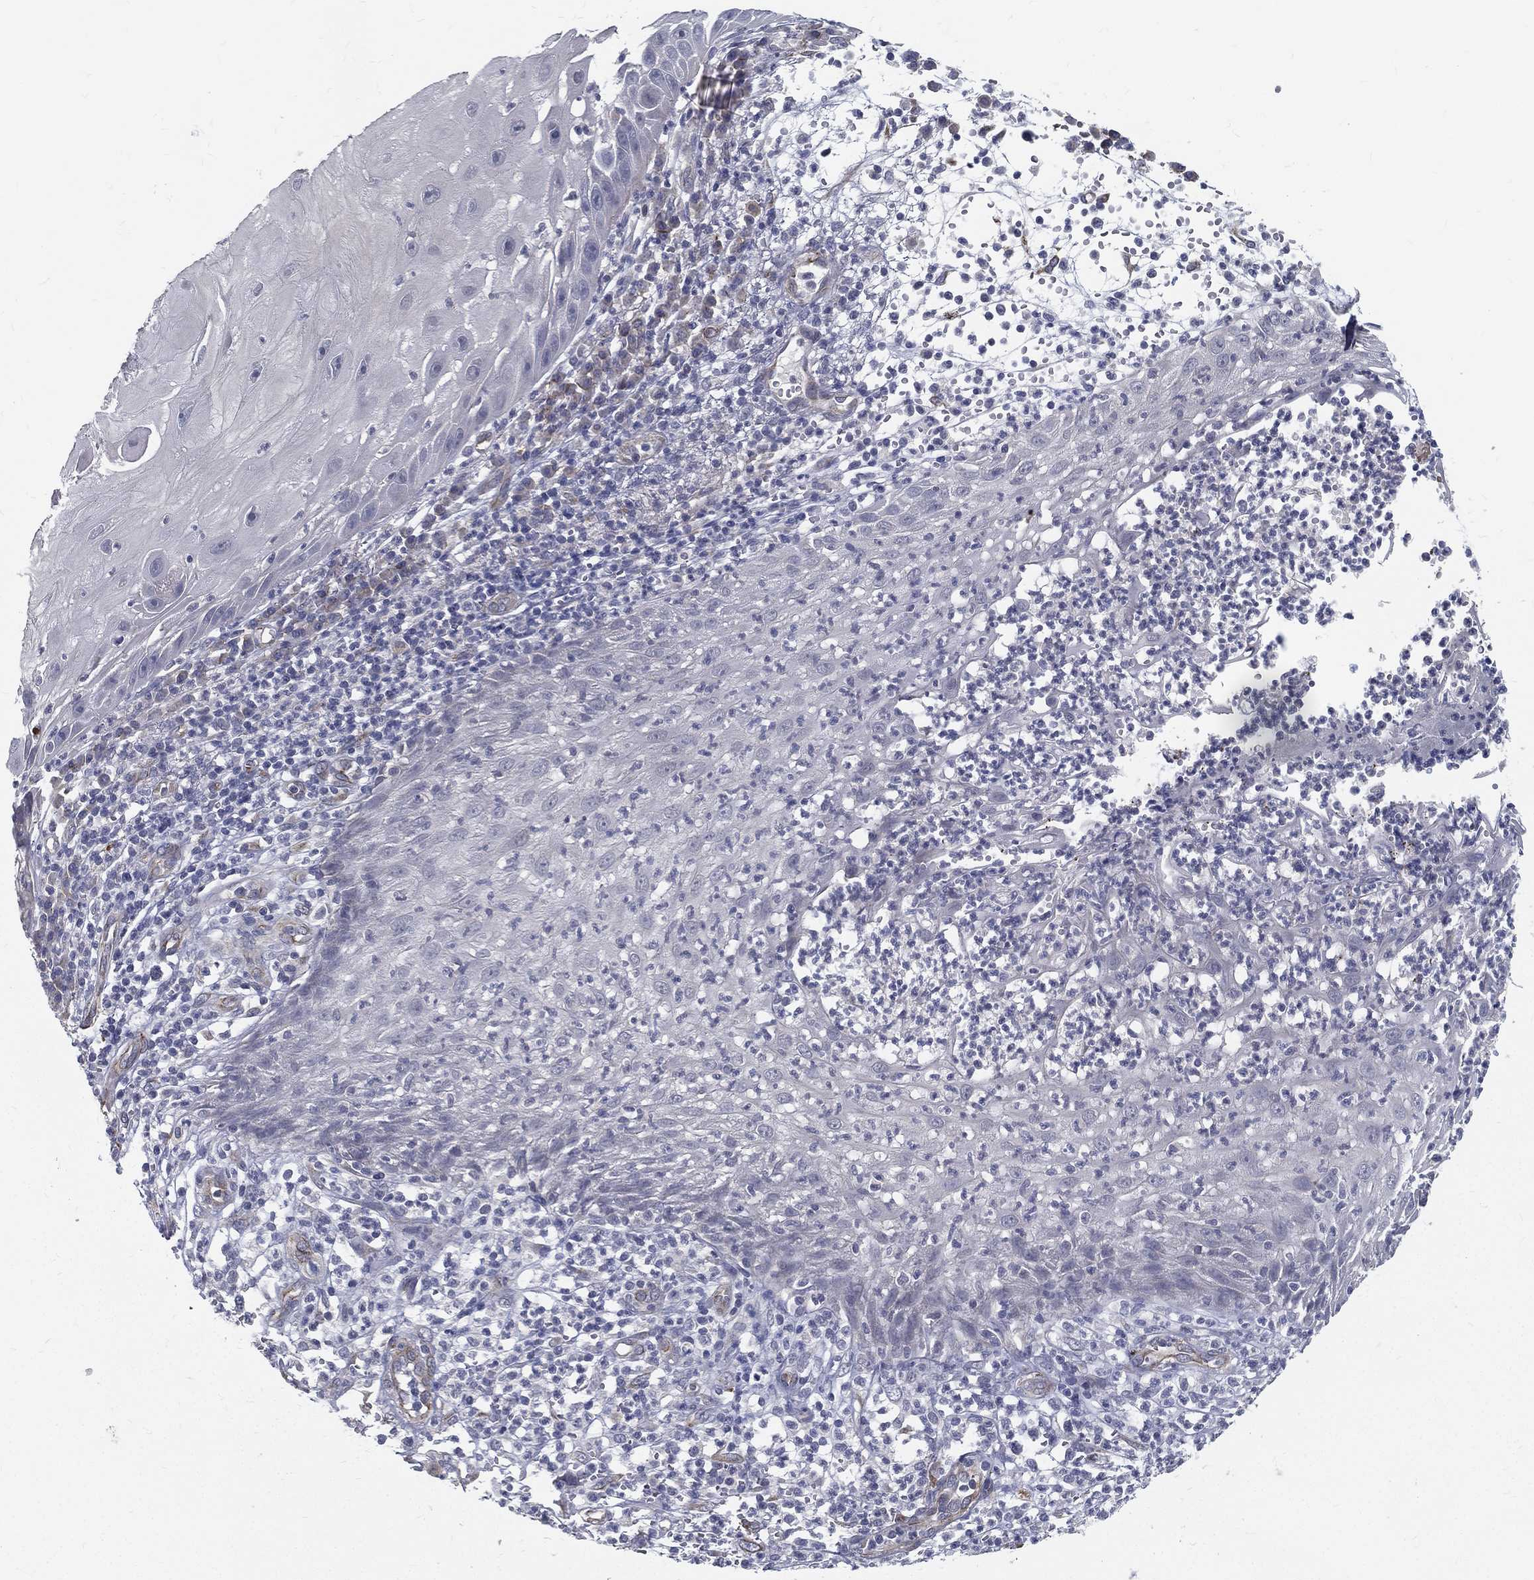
{"staining": {"intensity": "negative", "quantity": "none", "location": "none"}, "tissue": "skin cancer", "cell_type": "Tumor cells", "image_type": "cancer", "snomed": [{"axis": "morphology", "description": "Normal tissue, NOS"}, {"axis": "morphology", "description": "Squamous cell carcinoma, NOS"}, {"axis": "topography", "description": "Skin"}], "caption": "Human skin cancer stained for a protein using immunohistochemistry (IHC) displays no staining in tumor cells.", "gene": "LRRC56", "patient": {"sex": "male", "age": 79}}